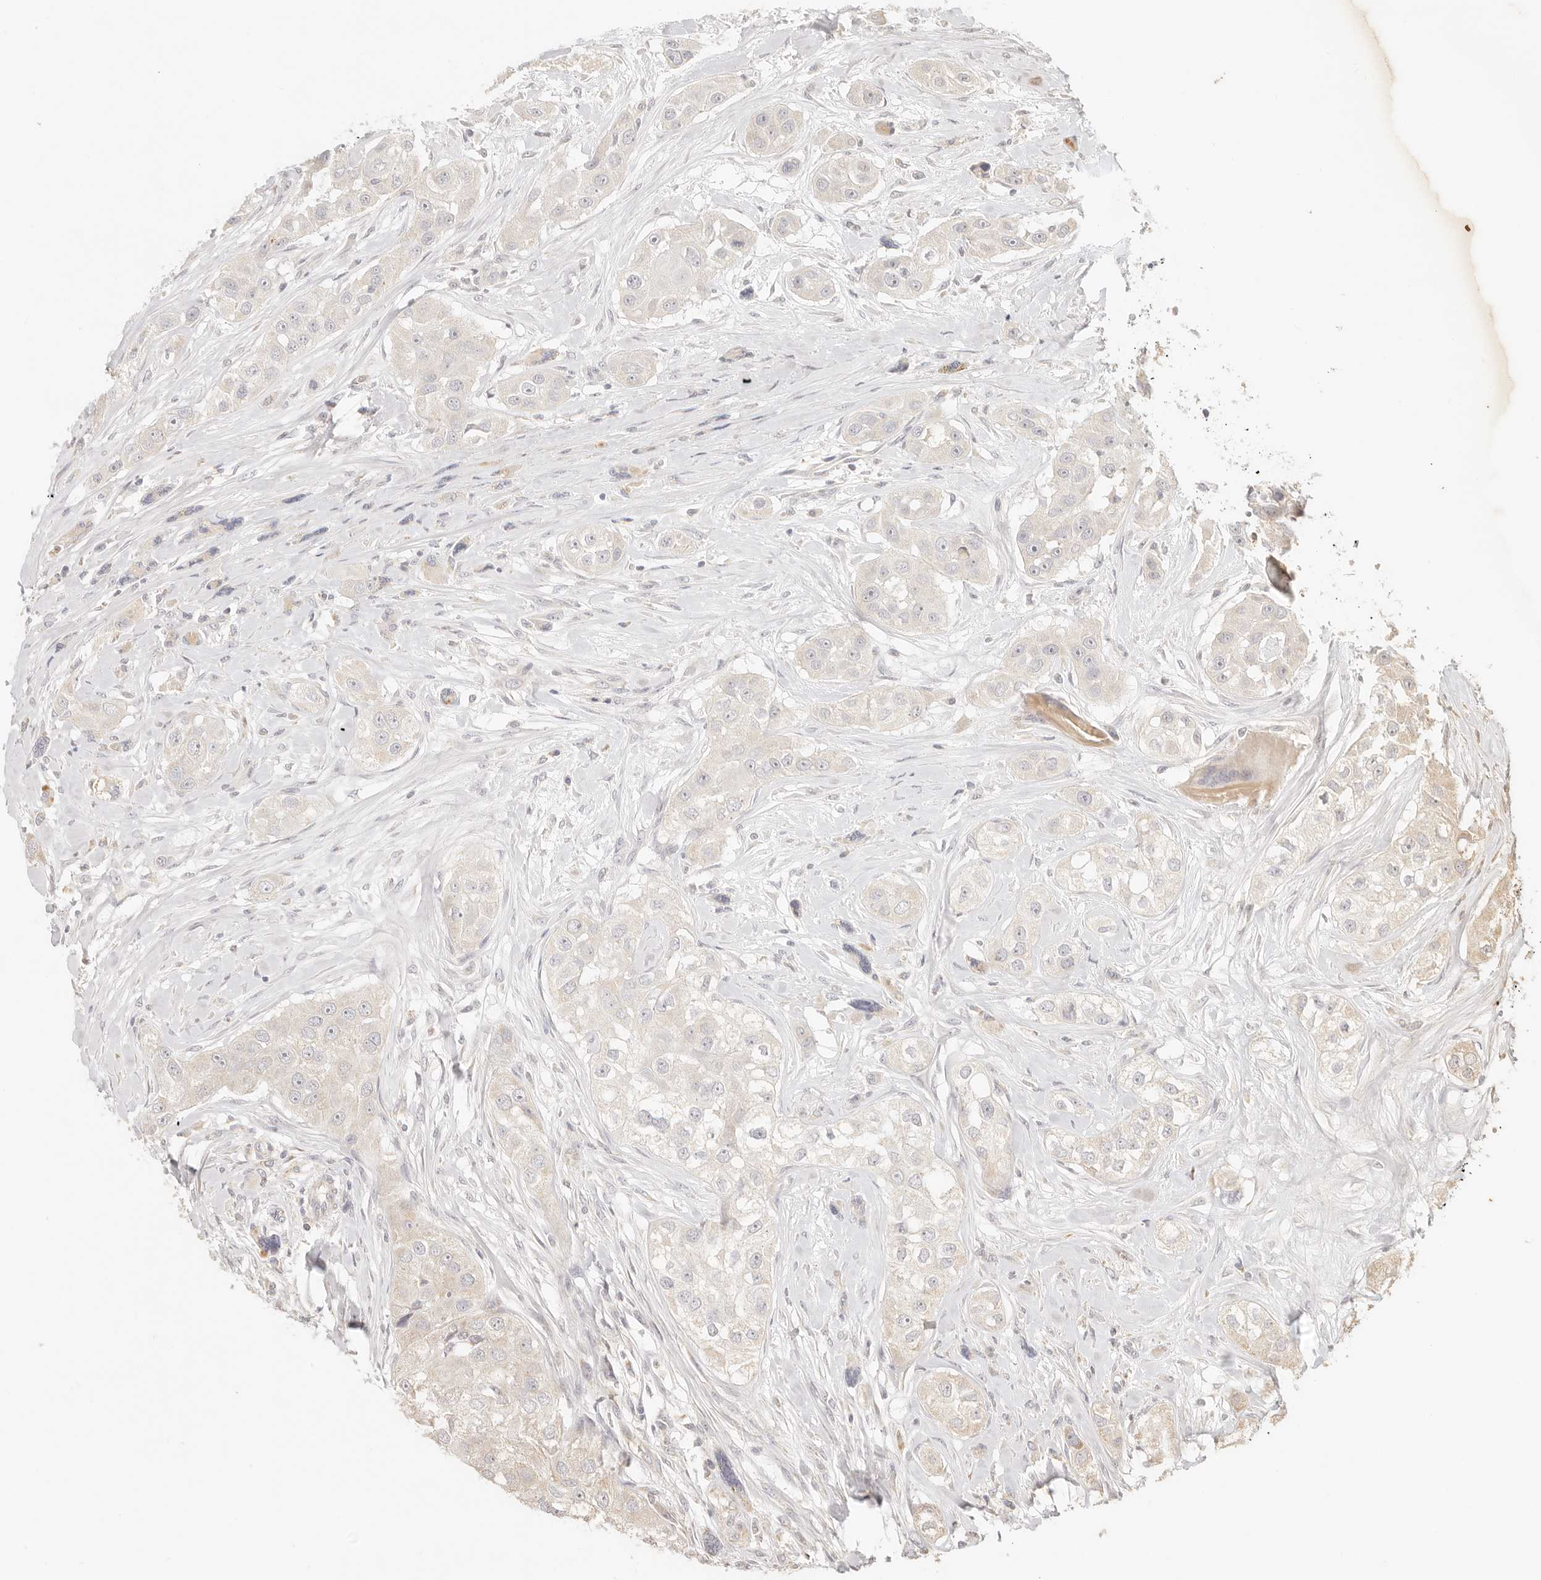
{"staining": {"intensity": "weak", "quantity": "<25%", "location": "cytoplasmic/membranous"}, "tissue": "head and neck cancer", "cell_type": "Tumor cells", "image_type": "cancer", "snomed": [{"axis": "morphology", "description": "Normal tissue, NOS"}, {"axis": "morphology", "description": "Squamous cell carcinoma, NOS"}, {"axis": "topography", "description": "Skeletal muscle"}, {"axis": "topography", "description": "Head-Neck"}], "caption": "An IHC photomicrograph of head and neck squamous cell carcinoma is shown. There is no staining in tumor cells of head and neck squamous cell carcinoma. (Stains: DAB (3,3'-diaminobenzidine) IHC with hematoxylin counter stain, Microscopy: brightfield microscopy at high magnification).", "gene": "CPLANE2", "patient": {"sex": "male", "age": 51}}